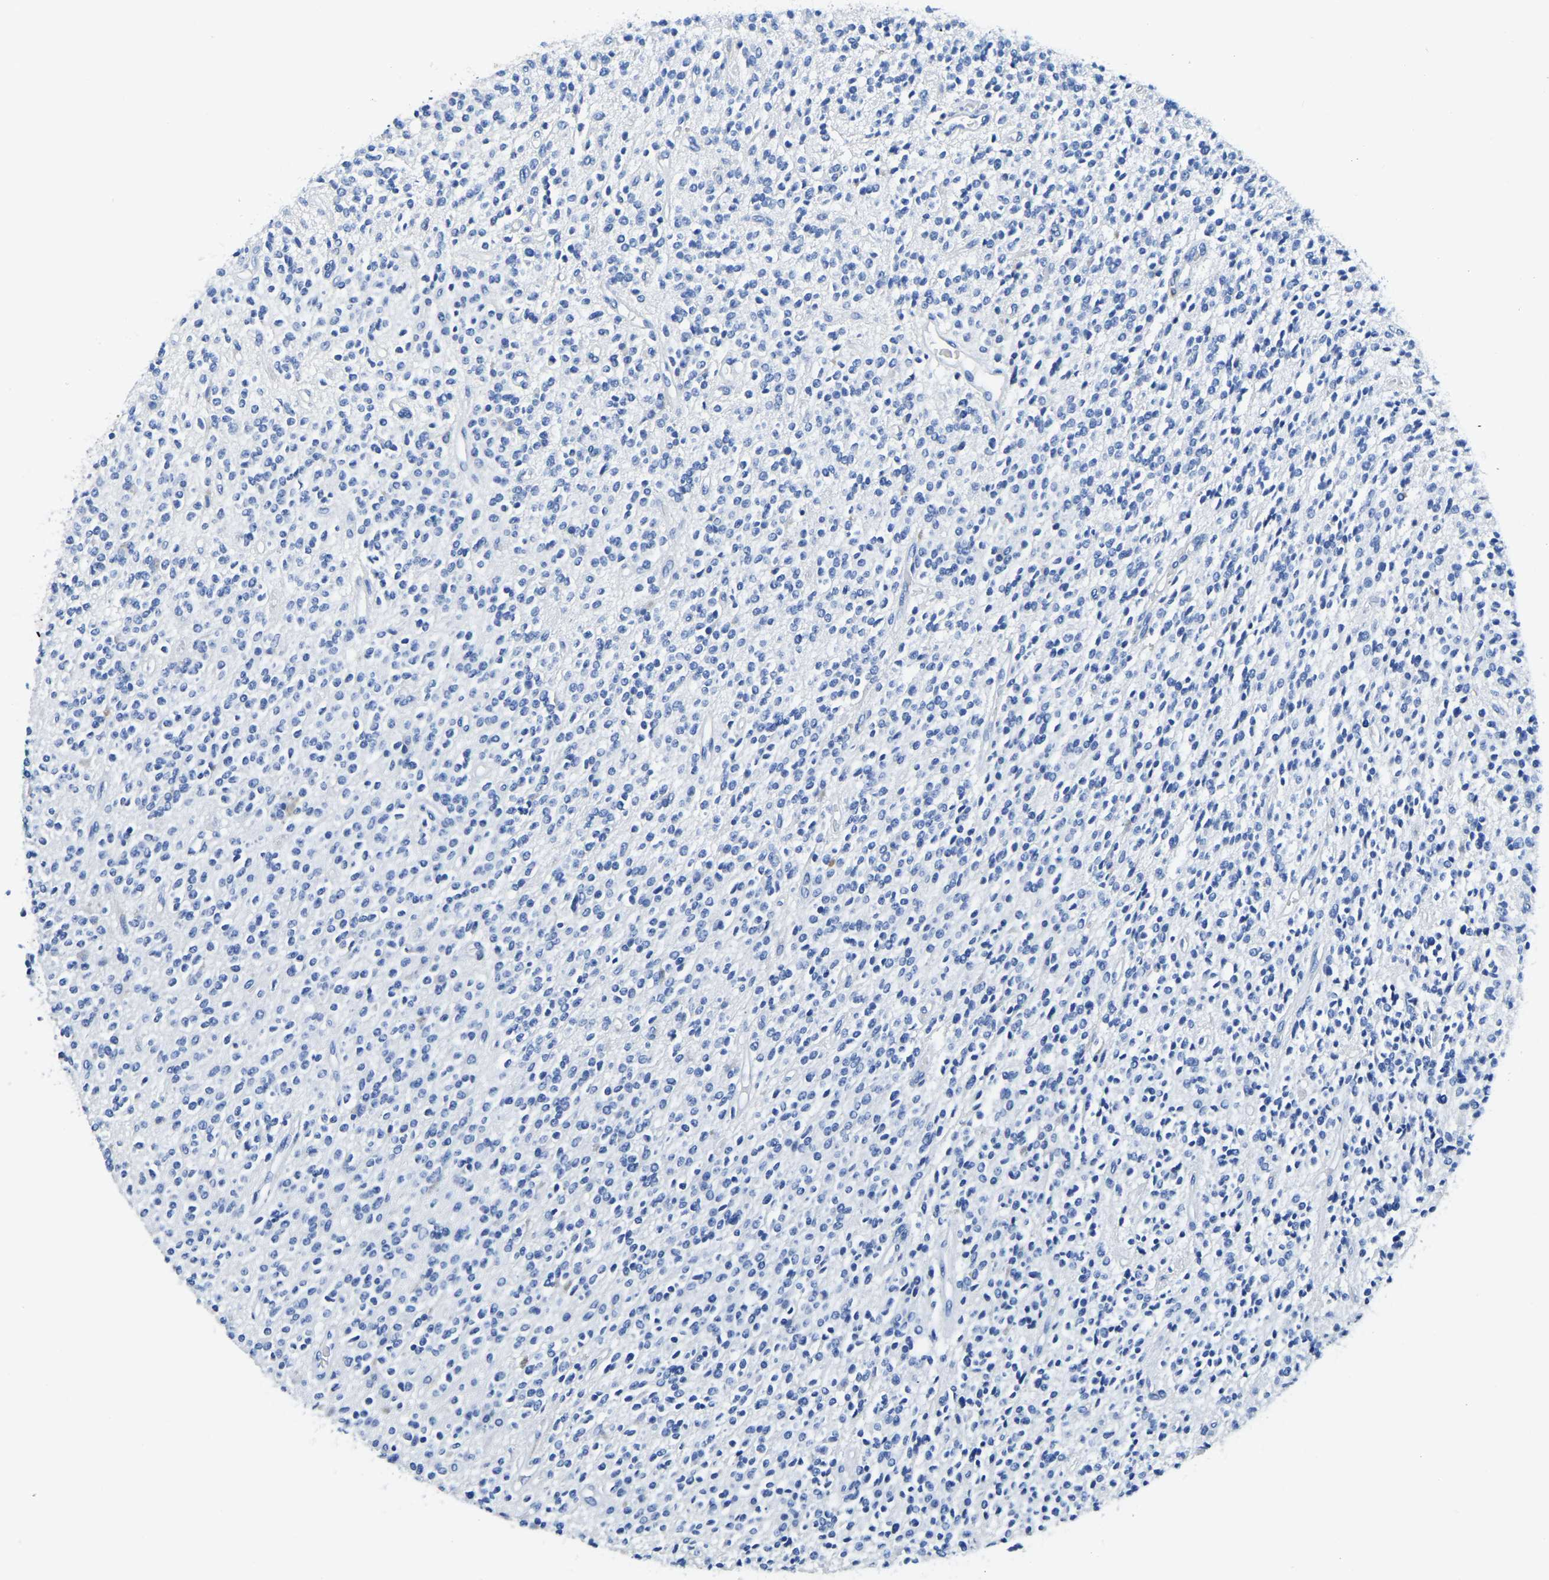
{"staining": {"intensity": "negative", "quantity": "none", "location": "none"}, "tissue": "glioma", "cell_type": "Tumor cells", "image_type": "cancer", "snomed": [{"axis": "morphology", "description": "Glioma, malignant, High grade"}, {"axis": "topography", "description": "Brain"}], "caption": "A micrograph of human malignant high-grade glioma is negative for staining in tumor cells.", "gene": "ZDHHC13", "patient": {"sex": "male", "age": 34}}